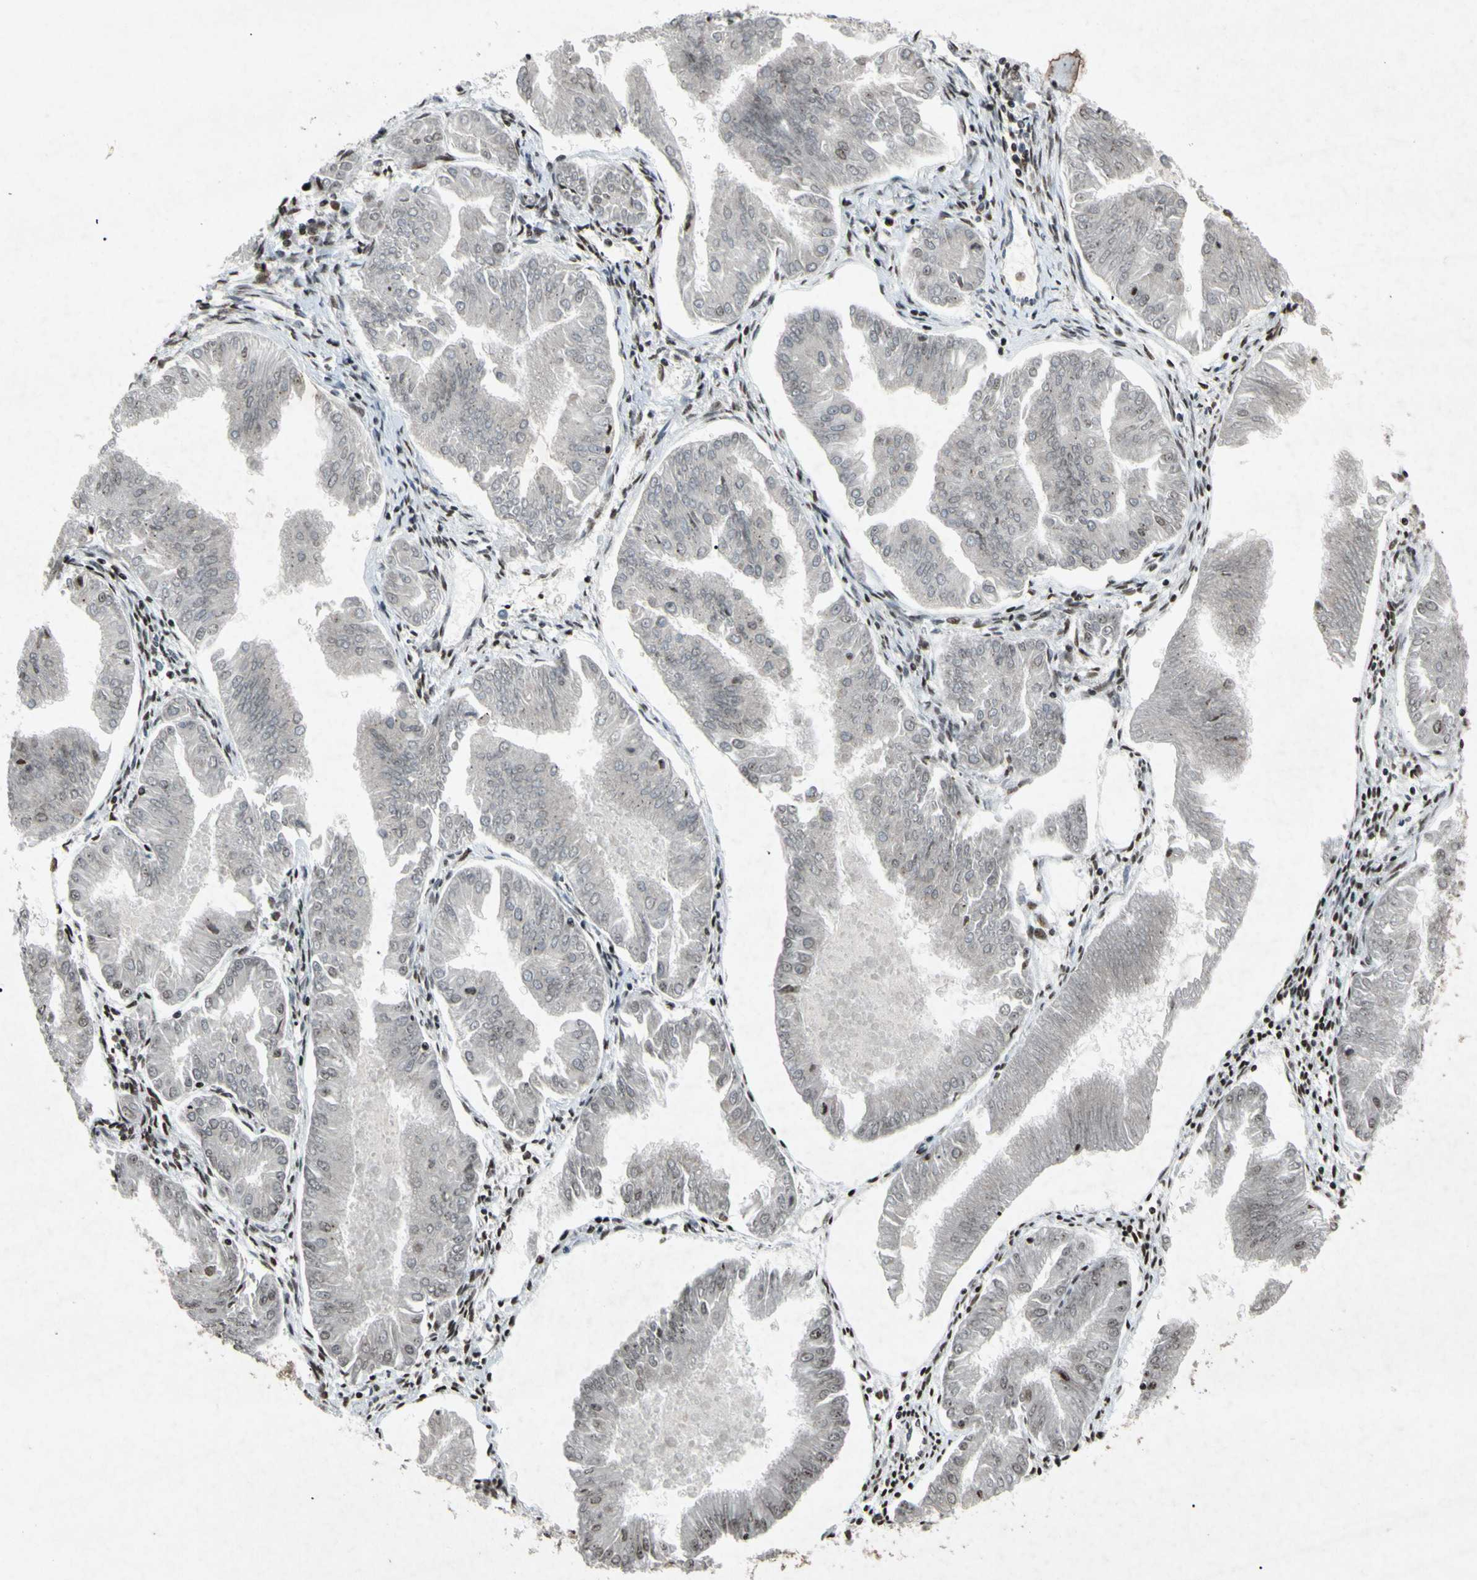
{"staining": {"intensity": "negative", "quantity": "none", "location": "none"}, "tissue": "endometrial cancer", "cell_type": "Tumor cells", "image_type": "cancer", "snomed": [{"axis": "morphology", "description": "Adenocarcinoma, NOS"}, {"axis": "topography", "description": "Endometrium"}], "caption": "High power microscopy photomicrograph of an immunohistochemistry photomicrograph of adenocarcinoma (endometrial), revealing no significant expression in tumor cells.", "gene": "XPO1", "patient": {"sex": "female", "age": 53}}